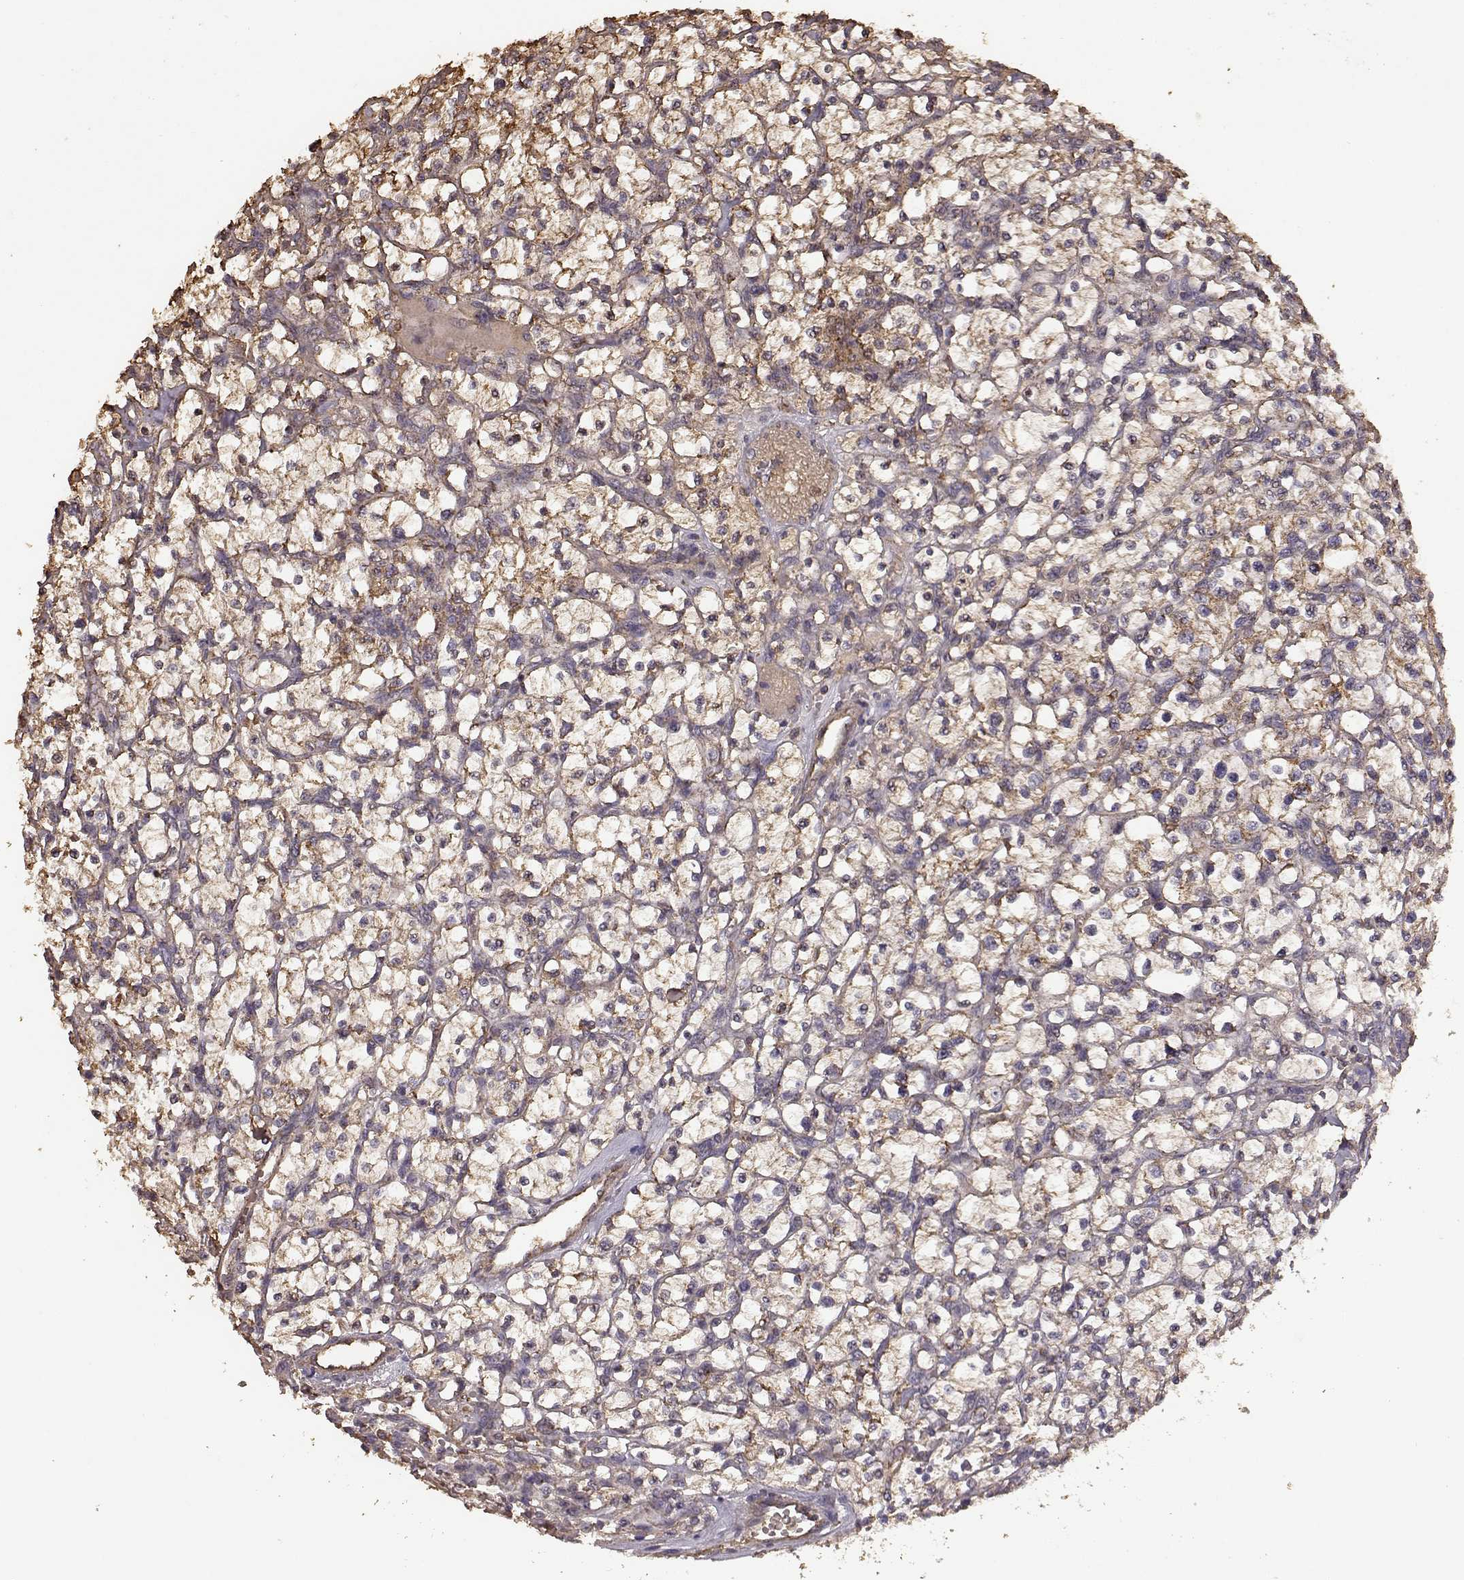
{"staining": {"intensity": "weak", "quantity": ">75%", "location": "cytoplasmic/membranous"}, "tissue": "renal cancer", "cell_type": "Tumor cells", "image_type": "cancer", "snomed": [{"axis": "morphology", "description": "Adenocarcinoma, NOS"}, {"axis": "topography", "description": "Kidney"}], "caption": "Renal cancer tissue reveals weak cytoplasmic/membranous expression in about >75% of tumor cells (IHC, brightfield microscopy, high magnification).", "gene": "PTGES2", "patient": {"sex": "female", "age": 64}}